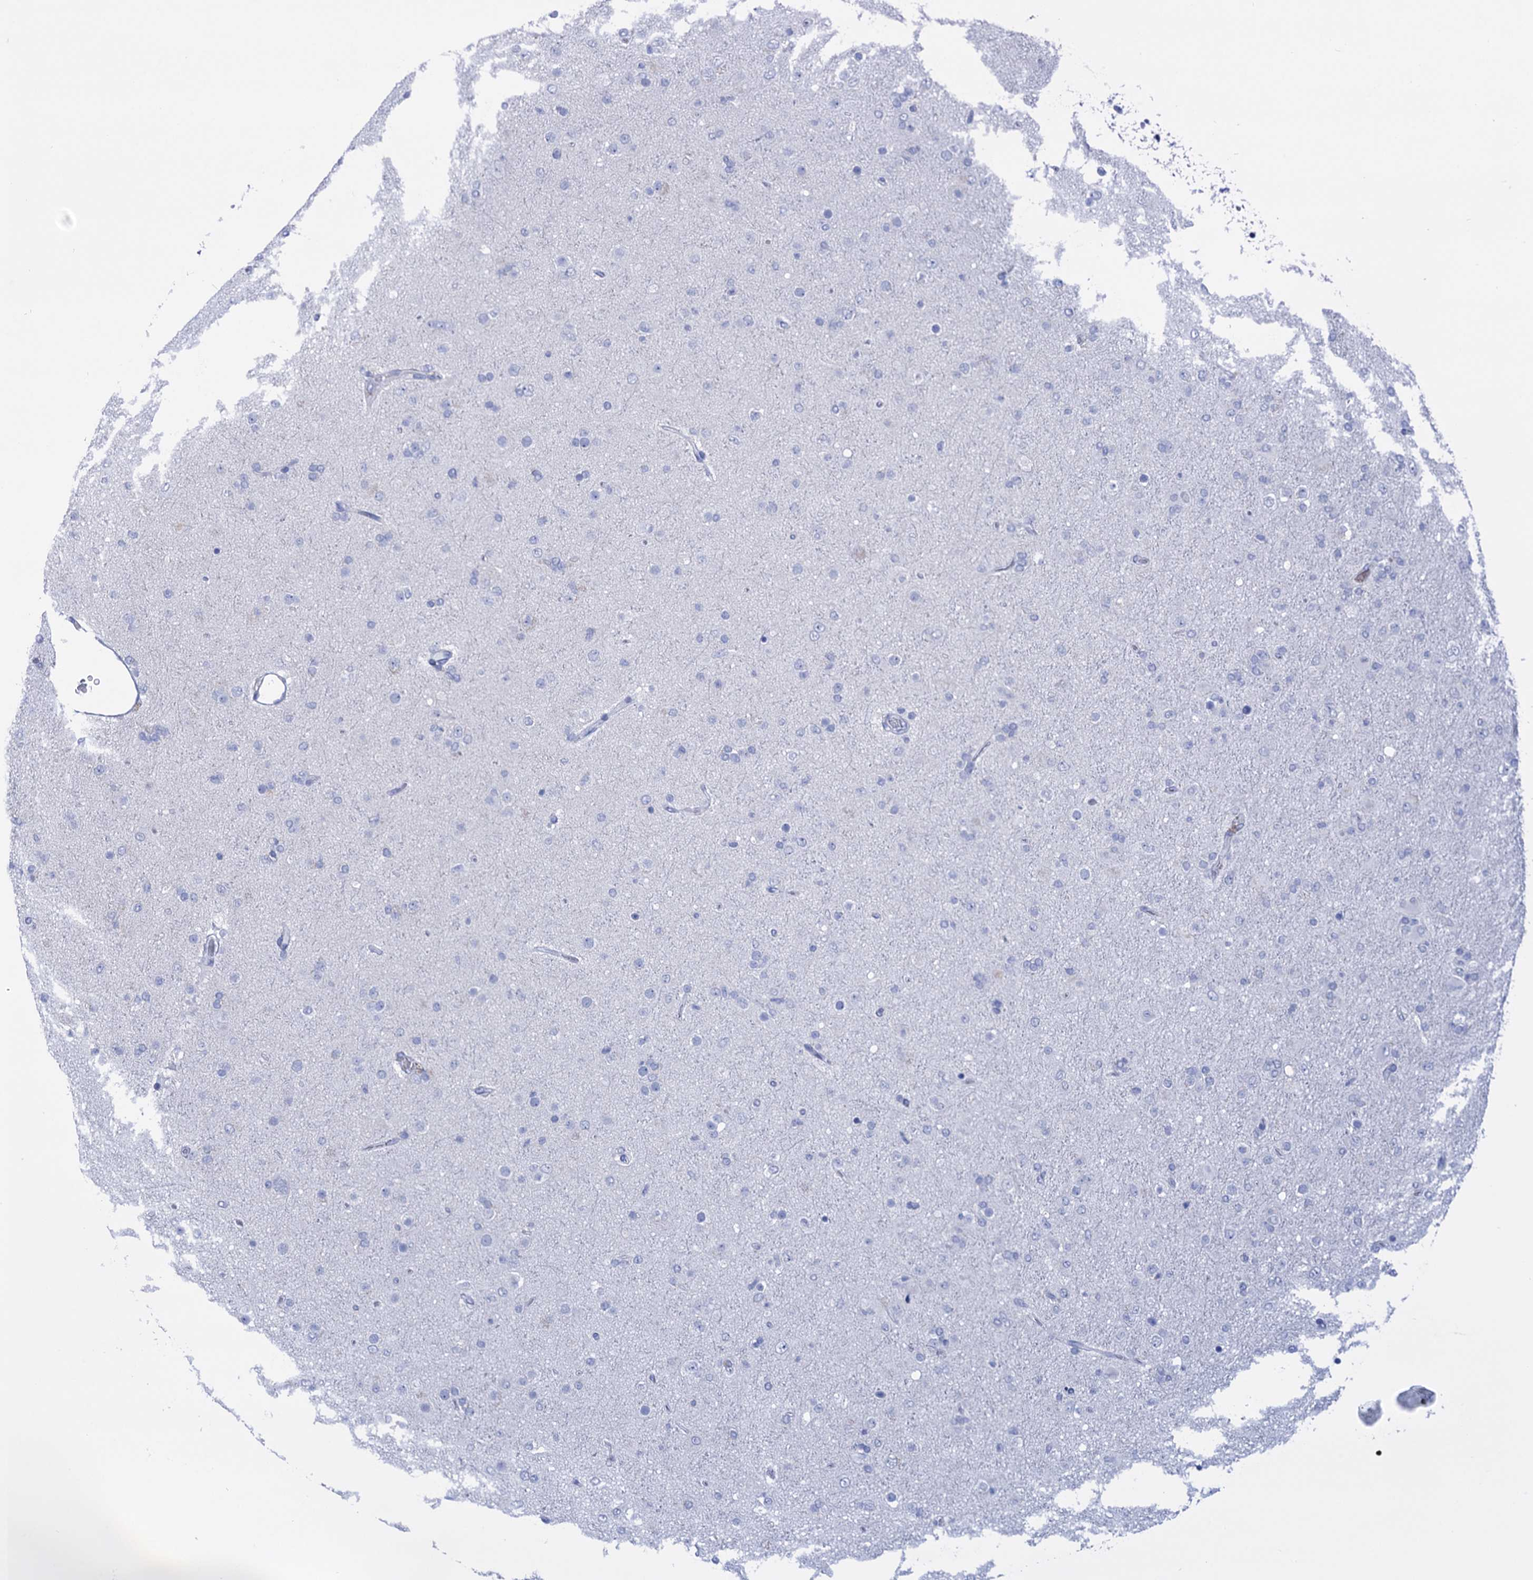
{"staining": {"intensity": "negative", "quantity": "none", "location": "none"}, "tissue": "glioma", "cell_type": "Tumor cells", "image_type": "cancer", "snomed": [{"axis": "morphology", "description": "Glioma, malignant, Low grade"}, {"axis": "topography", "description": "Brain"}], "caption": "Immunohistochemistry of human malignant glioma (low-grade) demonstrates no positivity in tumor cells. (Brightfield microscopy of DAB IHC at high magnification).", "gene": "YARS2", "patient": {"sex": "male", "age": 65}}